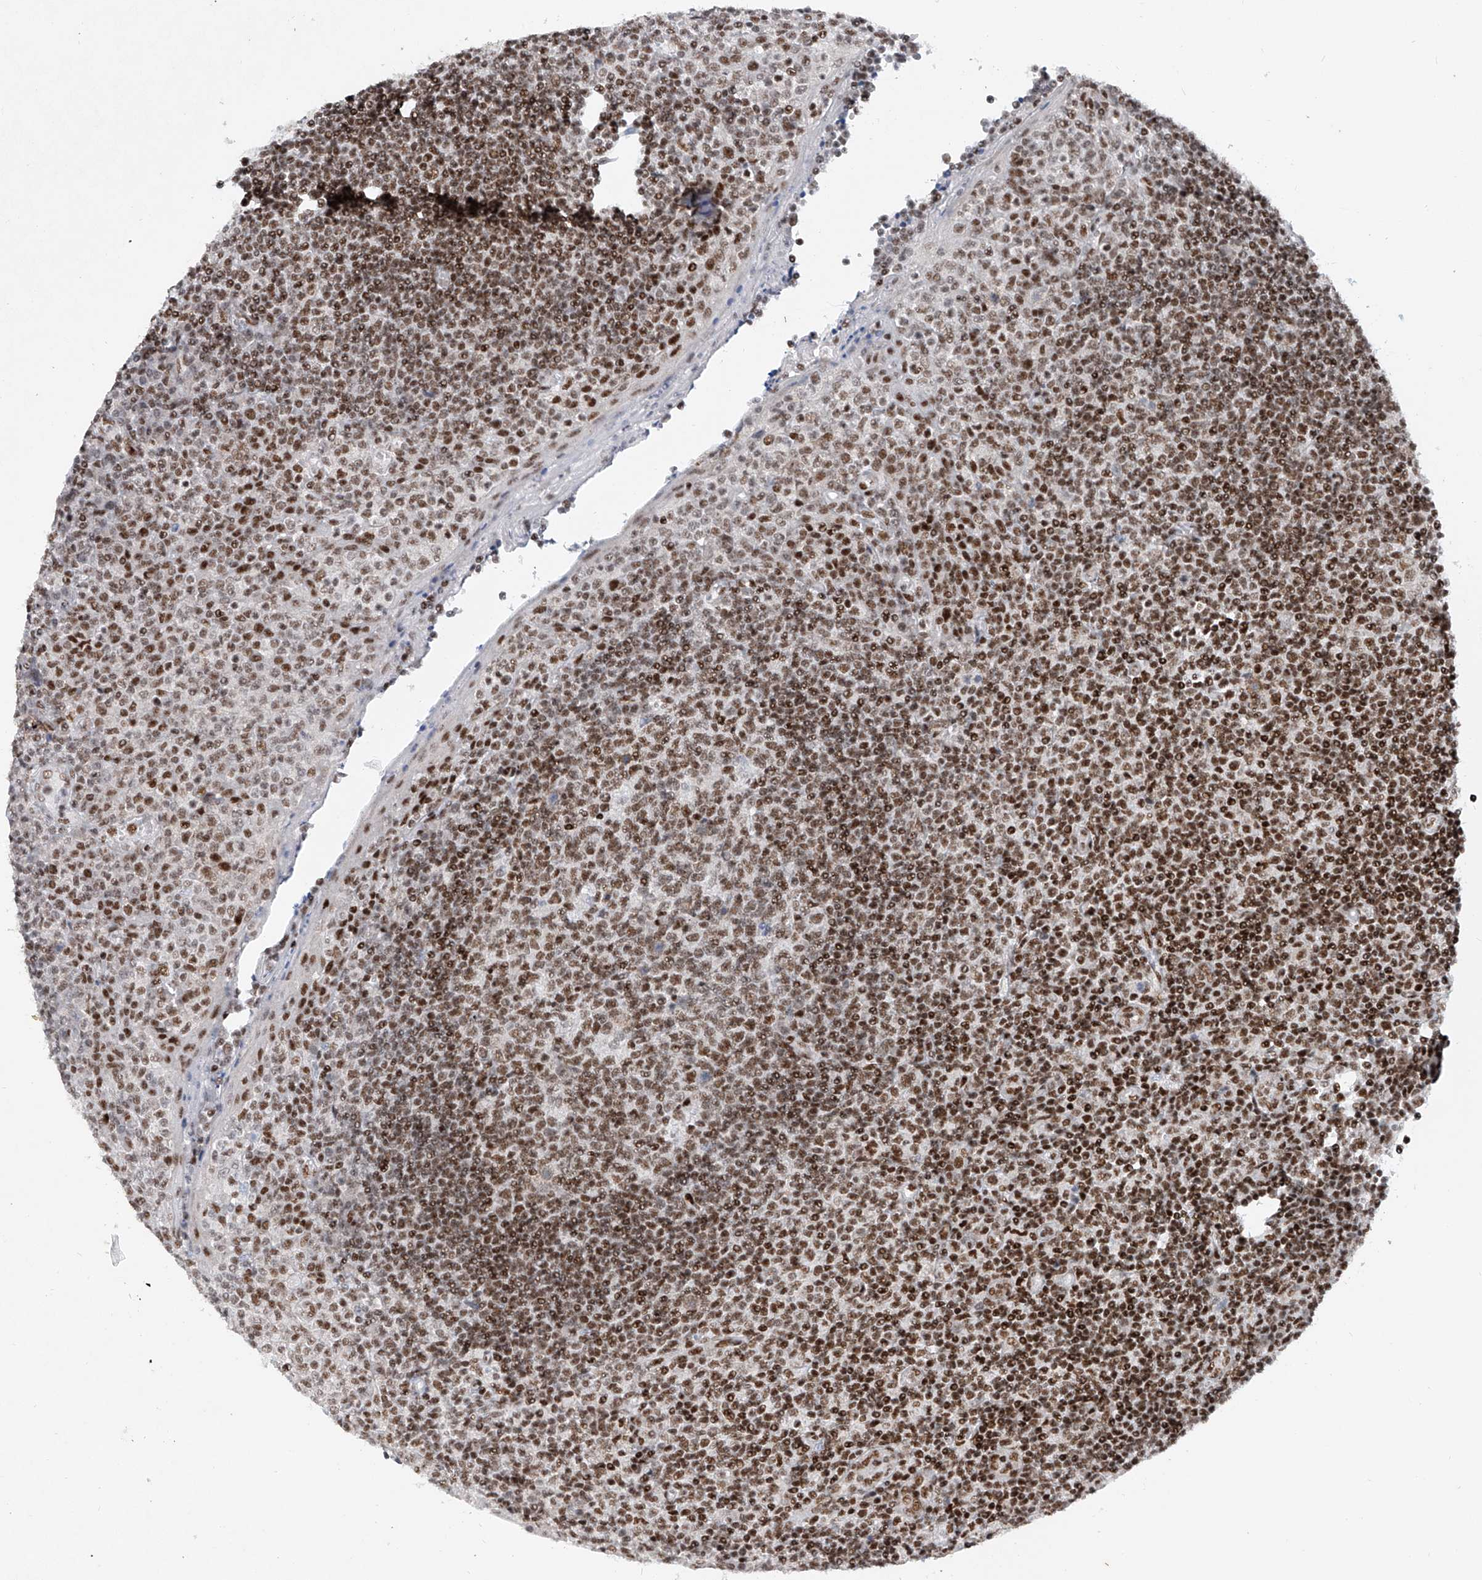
{"staining": {"intensity": "moderate", "quantity": ">75%", "location": "nuclear"}, "tissue": "tonsil", "cell_type": "Germinal center cells", "image_type": "normal", "snomed": [{"axis": "morphology", "description": "Normal tissue, NOS"}, {"axis": "topography", "description": "Tonsil"}], "caption": "Immunohistochemistry (DAB) staining of normal tonsil demonstrates moderate nuclear protein expression in about >75% of germinal center cells. Using DAB (brown) and hematoxylin (blue) stains, captured at high magnification using brightfield microscopy.", "gene": "TAF4", "patient": {"sex": "female", "age": 19}}